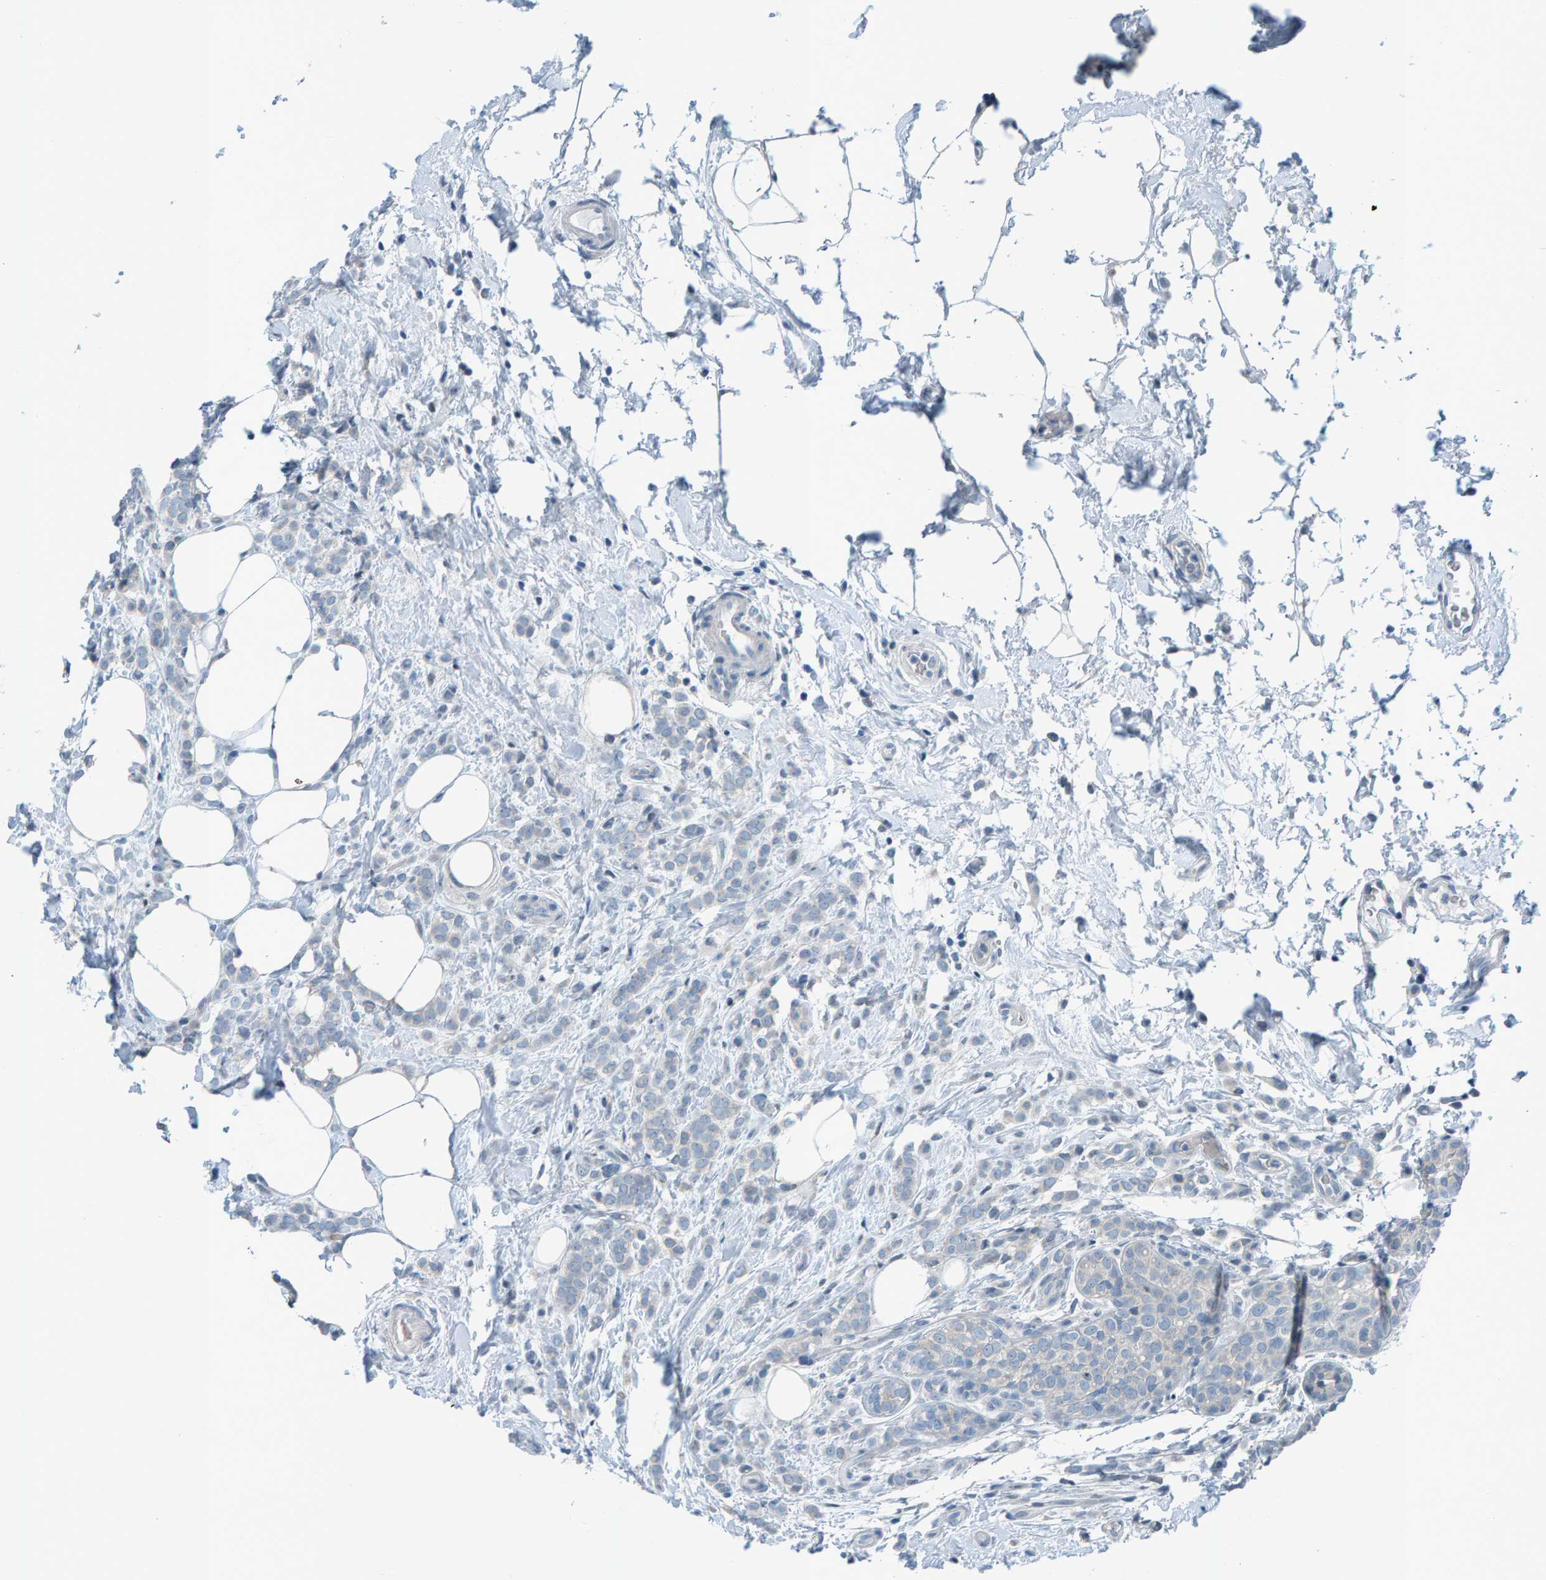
{"staining": {"intensity": "negative", "quantity": "none", "location": "none"}, "tissue": "breast cancer", "cell_type": "Tumor cells", "image_type": "cancer", "snomed": [{"axis": "morphology", "description": "Lobular carcinoma"}, {"axis": "topography", "description": "Breast"}], "caption": "Immunohistochemistry photomicrograph of human lobular carcinoma (breast) stained for a protein (brown), which reveals no positivity in tumor cells.", "gene": "CNP", "patient": {"sex": "female", "age": 50}}